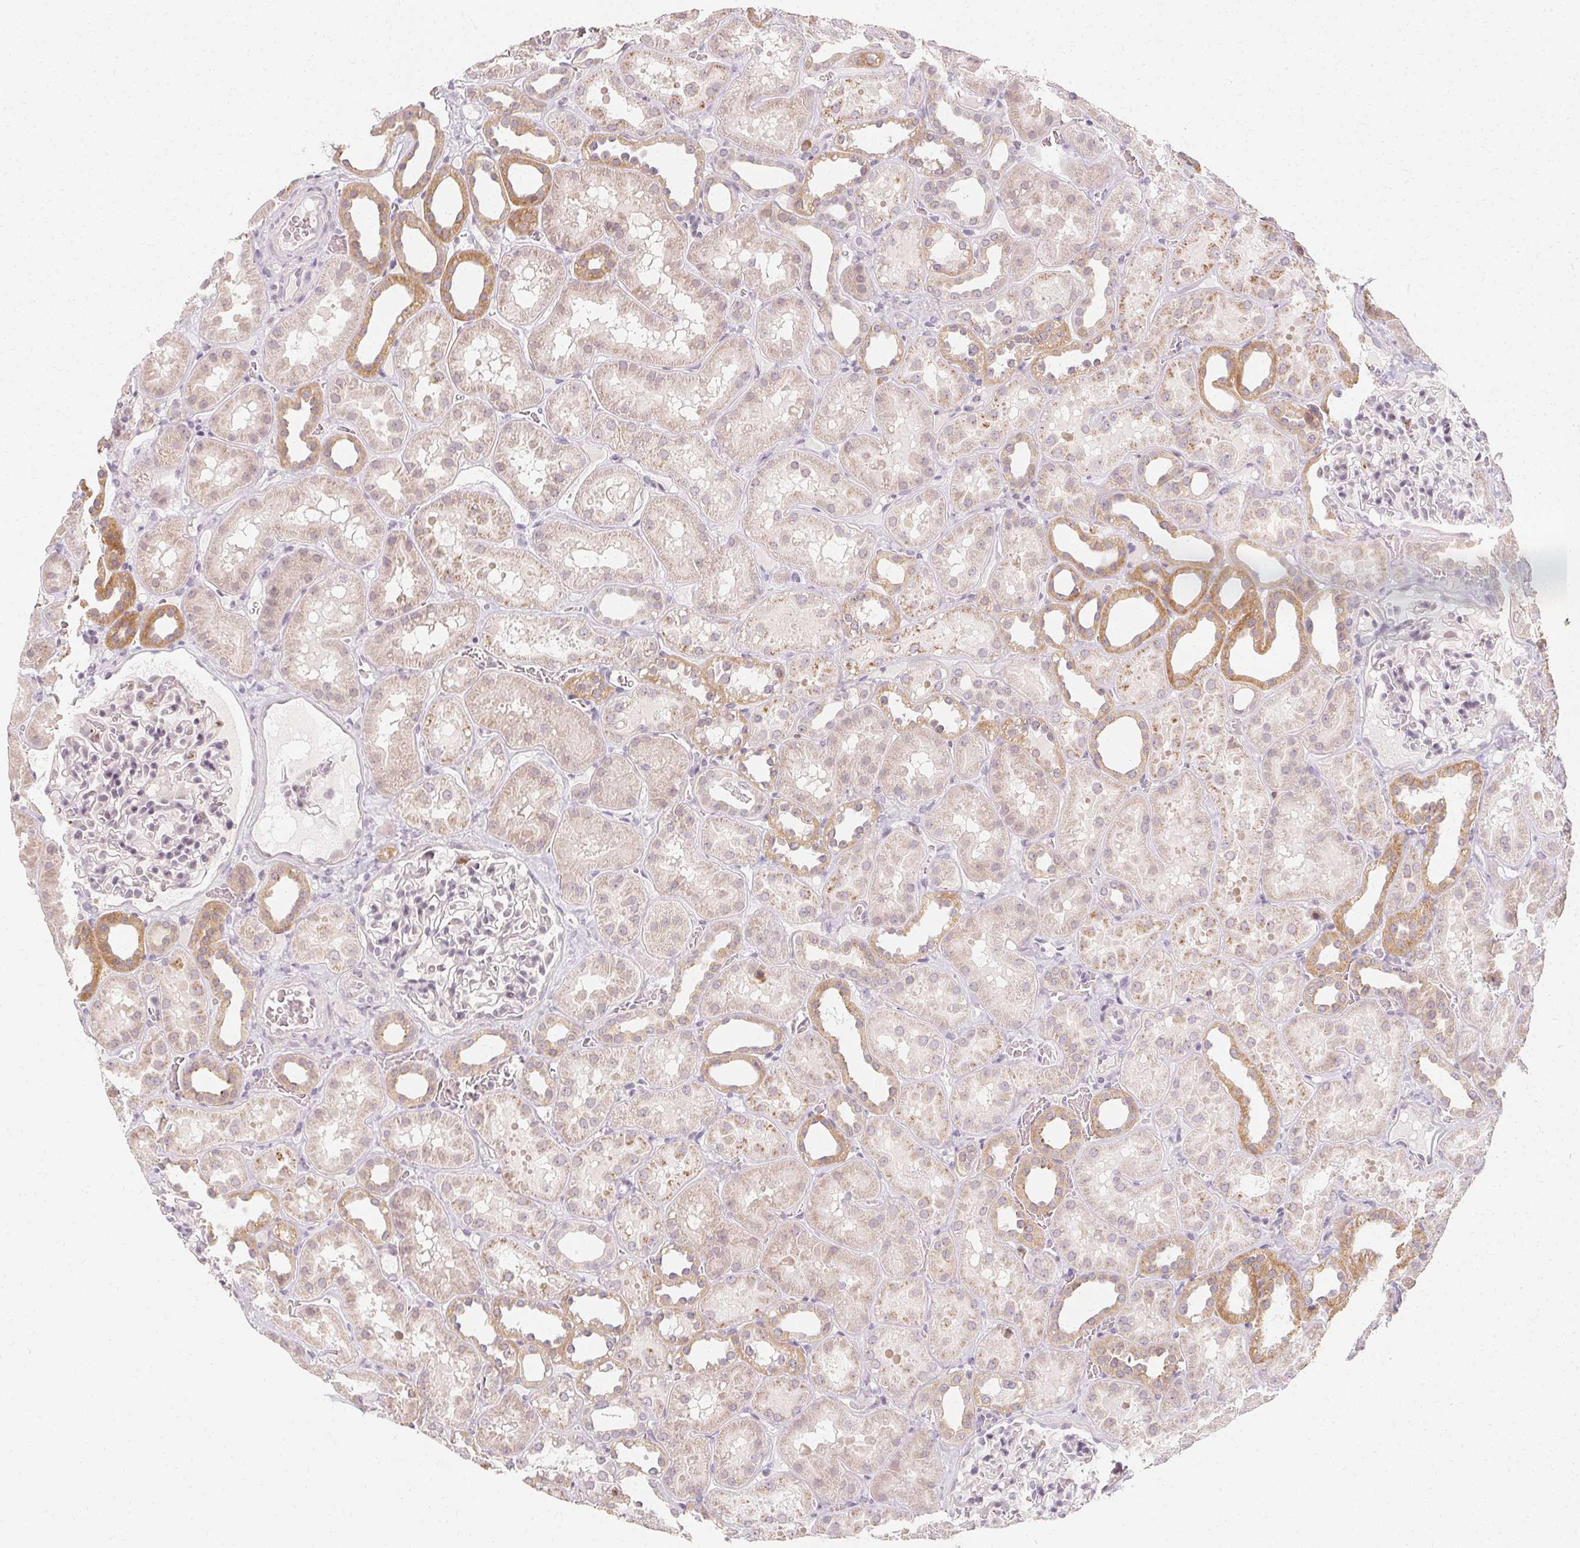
{"staining": {"intensity": "negative", "quantity": "none", "location": "none"}, "tissue": "kidney", "cell_type": "Cells in glomeruli", "image_type": "normal", "snomed": [{"axis": "morphology", "description": "Normal tissue, NOS"}, {"axis": "topography", "description": "Kidney"}], "caption": "Photomicrograph shows no protein staining in cells in glomeruli of benign kidney. (DAB immunohistochemistry visualized using brightfield microscopy, high magnification).", "gene": "CLCNKA", "patient": {"sex": "female", "age": 41}}